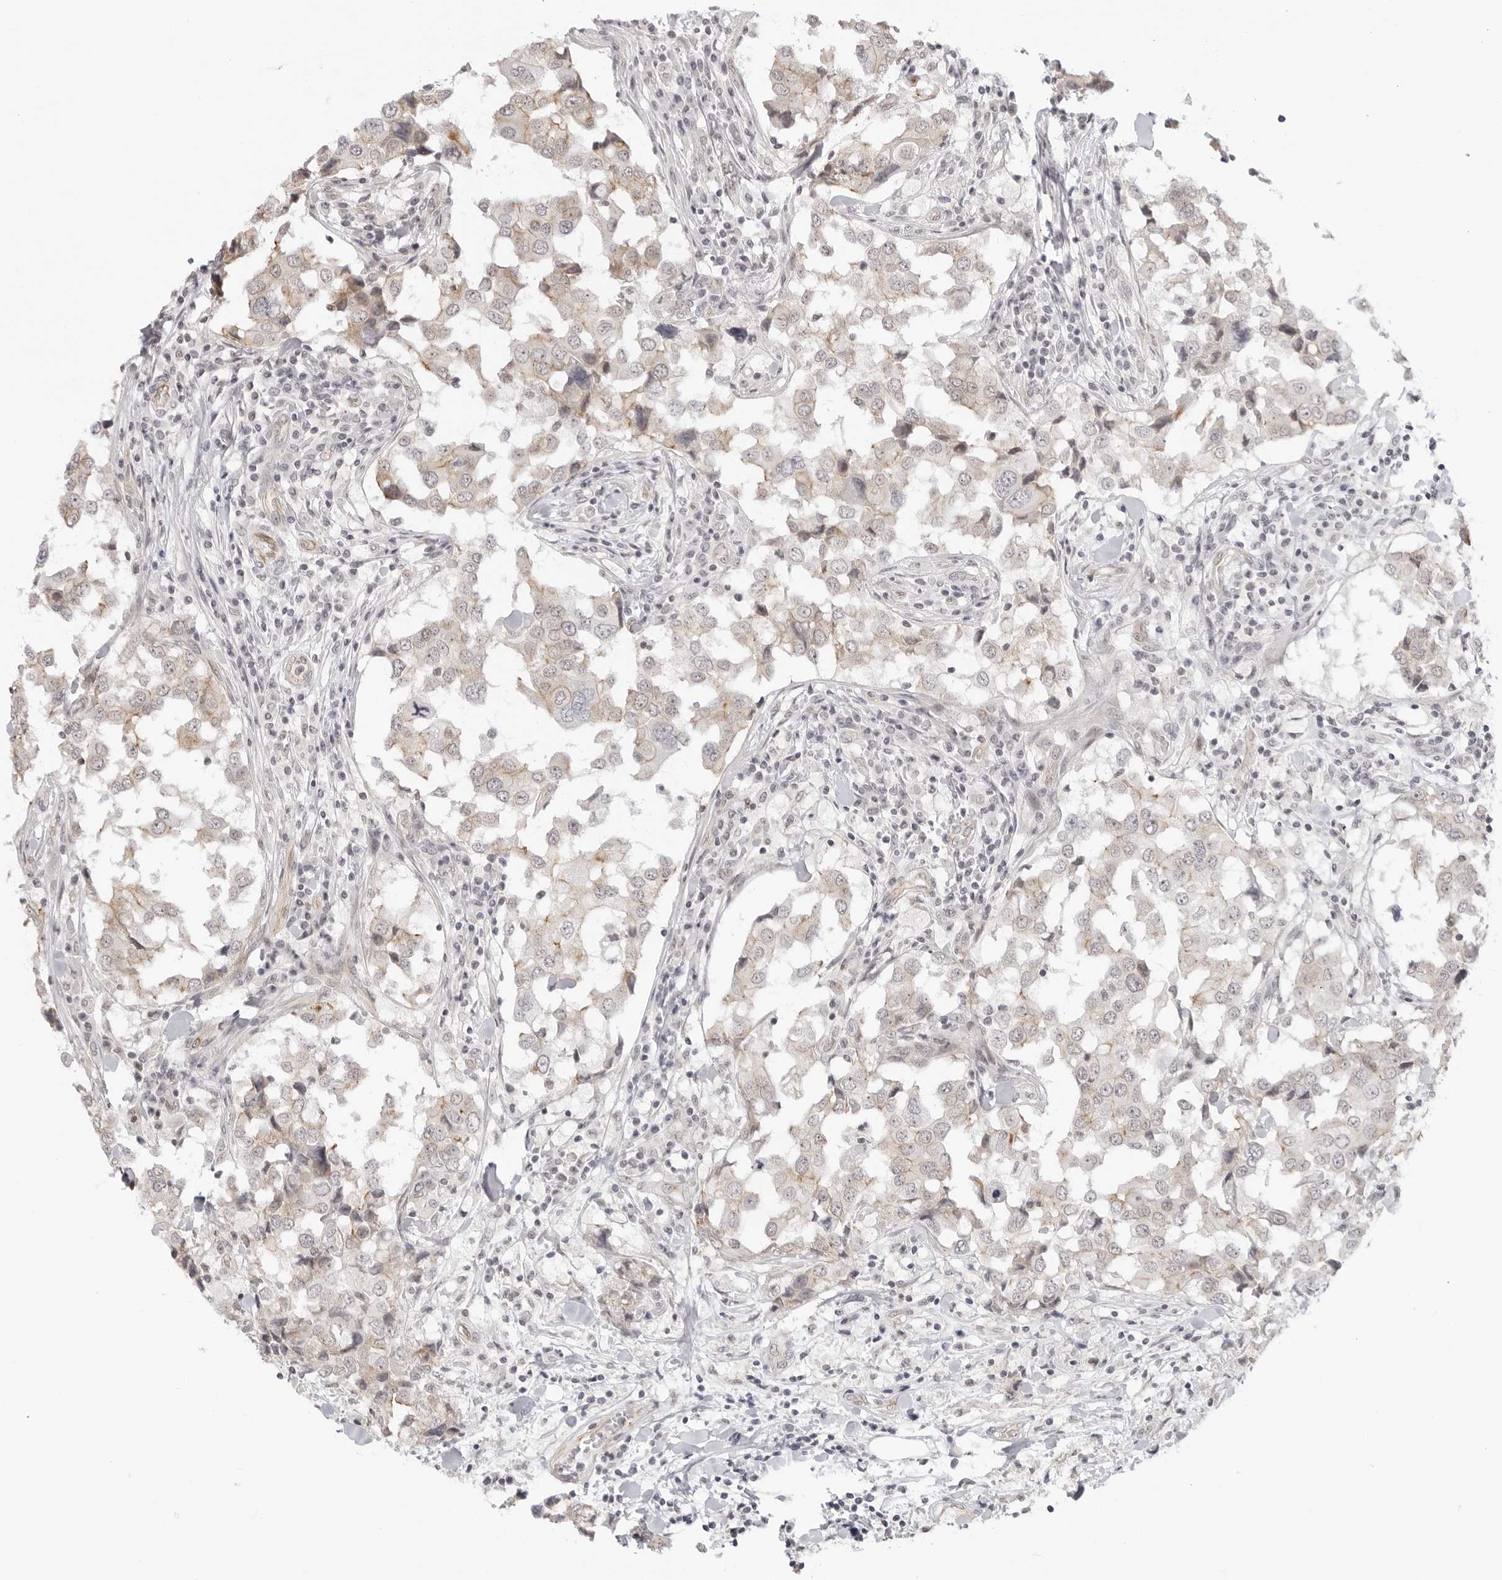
{"staining": {"intensity": "weak", "quantity": "<25%", "location": "cytoplasmic/membranous"}, "tissue": "breast cancer", "cell_type": "Tumor cells", "image_type": "cancer", "snomed": [{"axis": "morphology", "description": "Duct carcinoma"}, {"axis": "topography", "description": "Breast"}], "caption": "A high-resolution histopathology image shows IHC staining of breast cancer (intraductal carcinoma), which exhibits no significant positivity in tumor cells.", "gene": "TRAPPC3", "patient": {"sex": "female", "age": 27}}